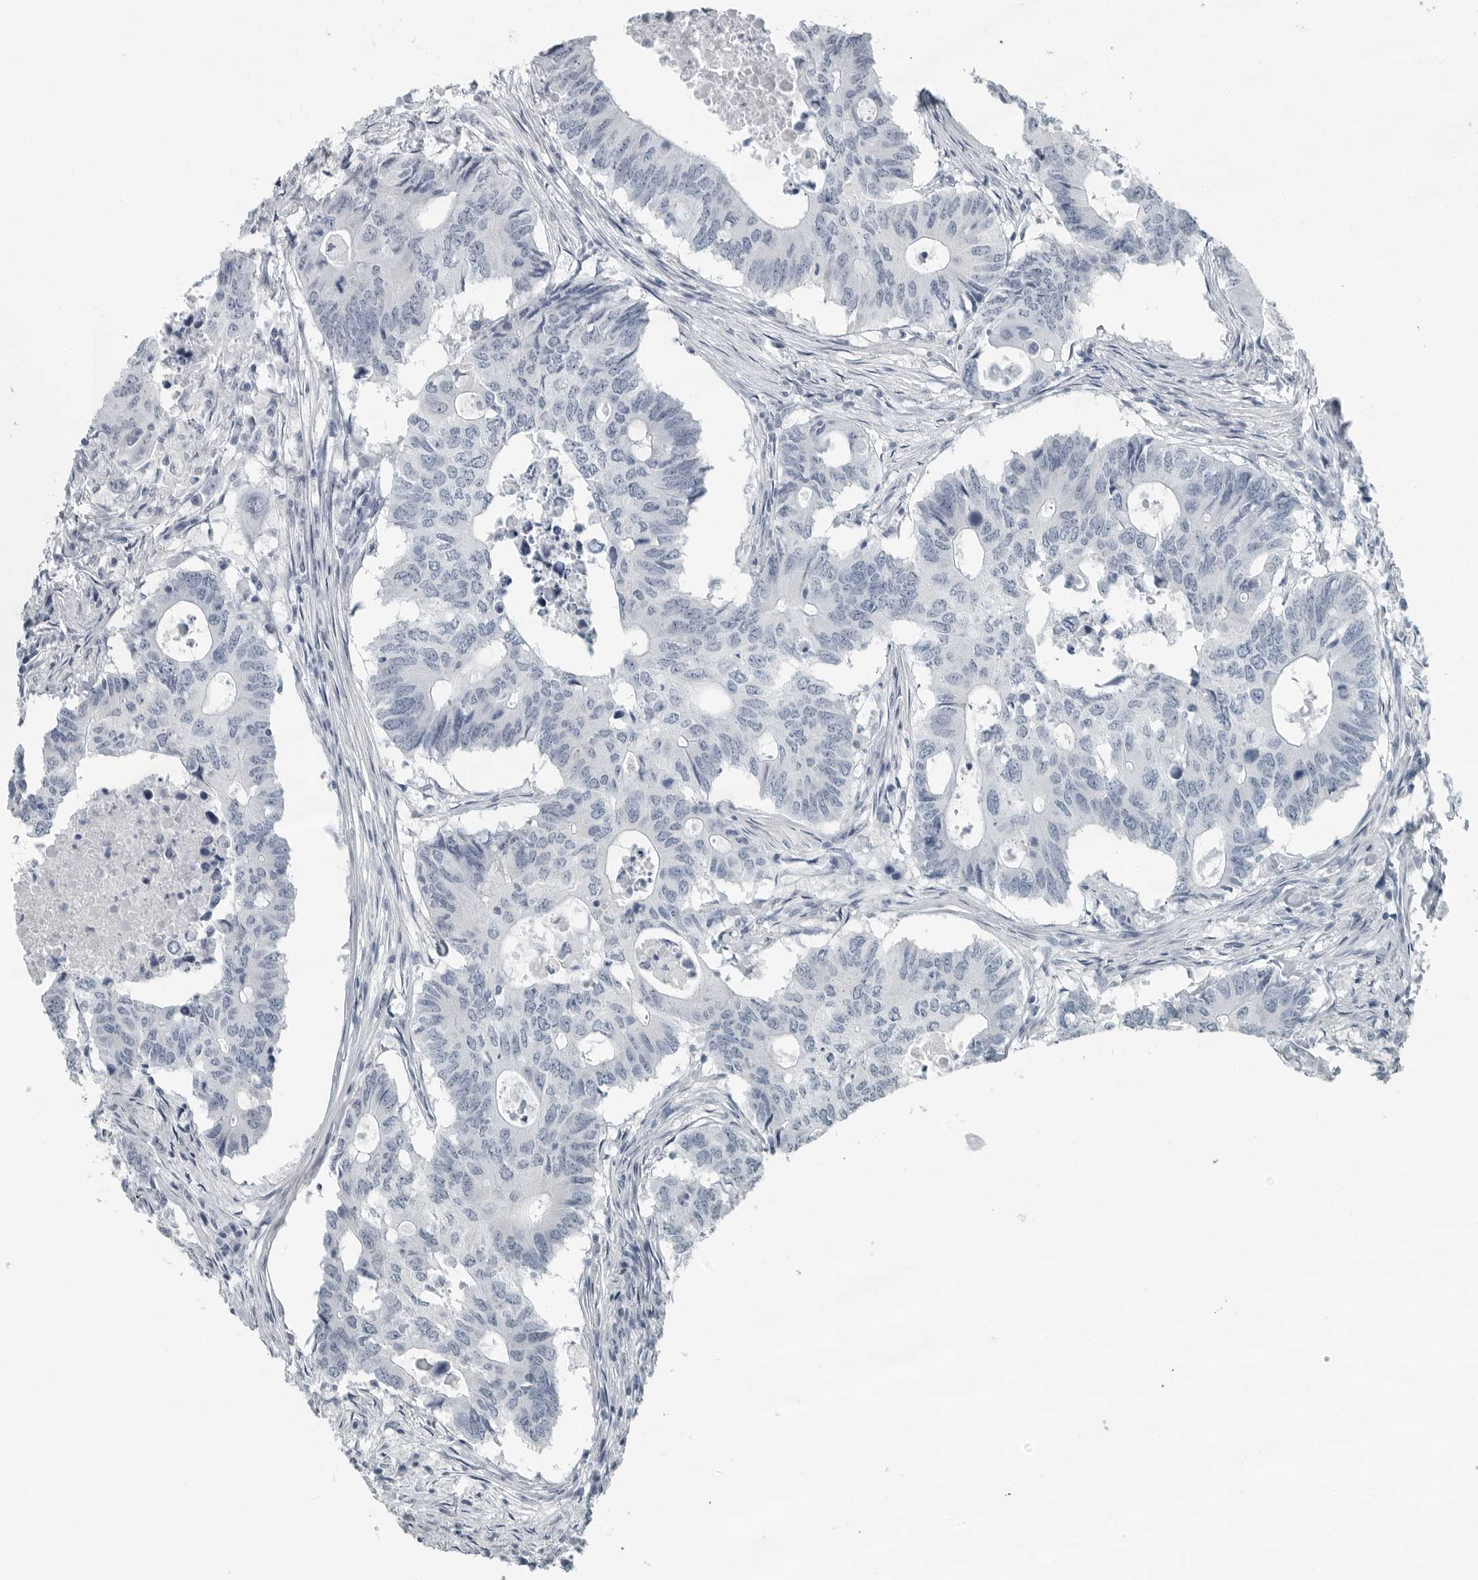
{"staining": {"intensity": "negative", "quantity": "none", "location": "none"}, "tissue": "colorectal cancer", "cell_type": "Tumor cells", "image_type": "cancer", "snomed": [{"axis": "morphology", "description": "Adenocarcinoma, NOS"}, {"axis": "topography", "description": "Colon"}], "caption": "Micrograph shows no significant protein staining in tumor cells of colorectal cancer.", "gene": "FABP6", "patient": {"sex": "male", "age": 71}}